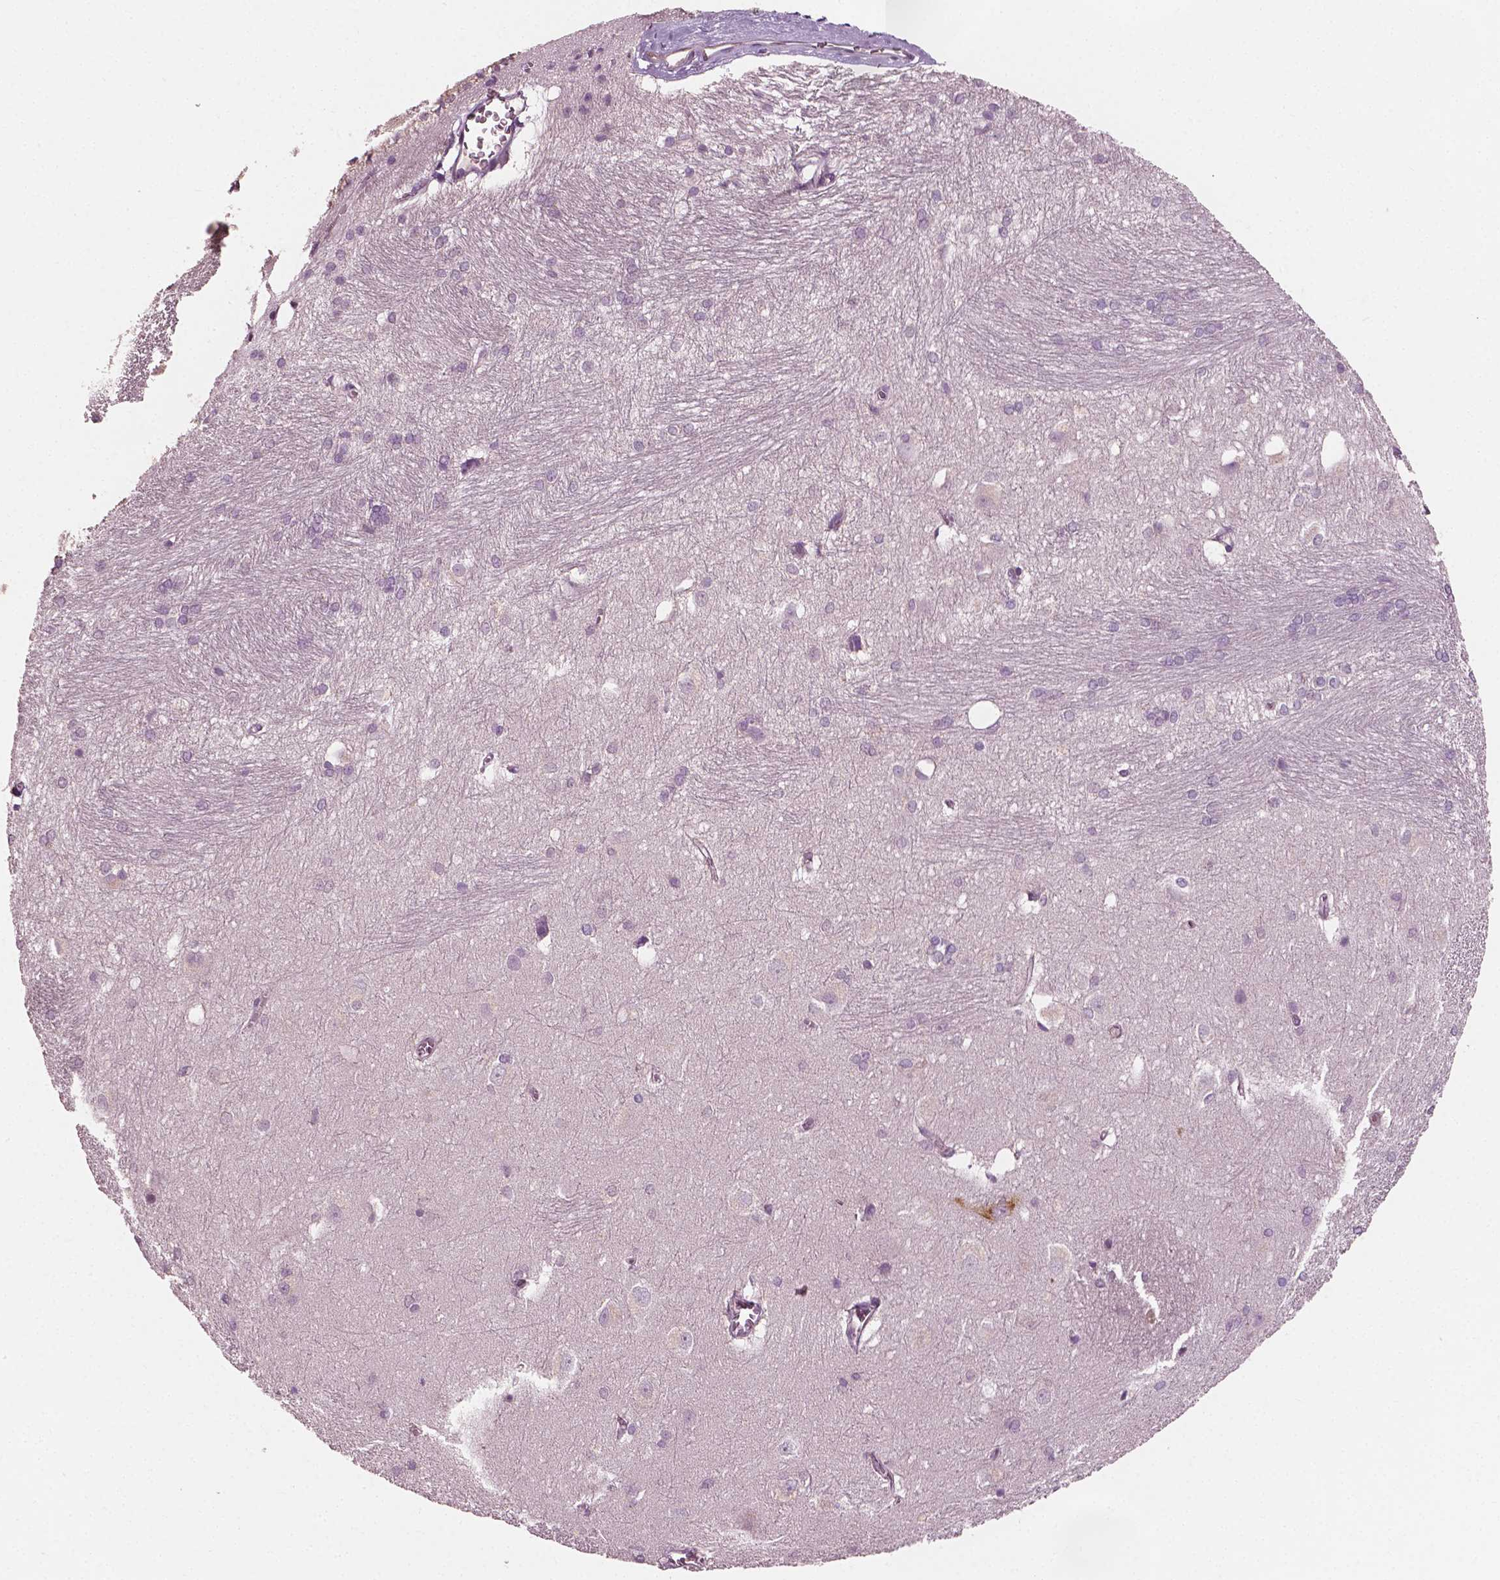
{"staining": {"intensity": "negative", "quantity": "none", "location": "none"}, "tissue": "hippocampus", "cell_type": "Glial cells", "image_type": "normal", "snomed": [{"axis": "morphology", "description": "Normal tissue, NOS"}, {"axis": "topography", "description": "Cerebral cortex"}, {"axis": "topography", "description": "Hippocampus"}], "caption": "There is no significant staining in glial cells of hippocampus.", "gene": "MCL1", "patient": {"sex": "female", "age": 19}}